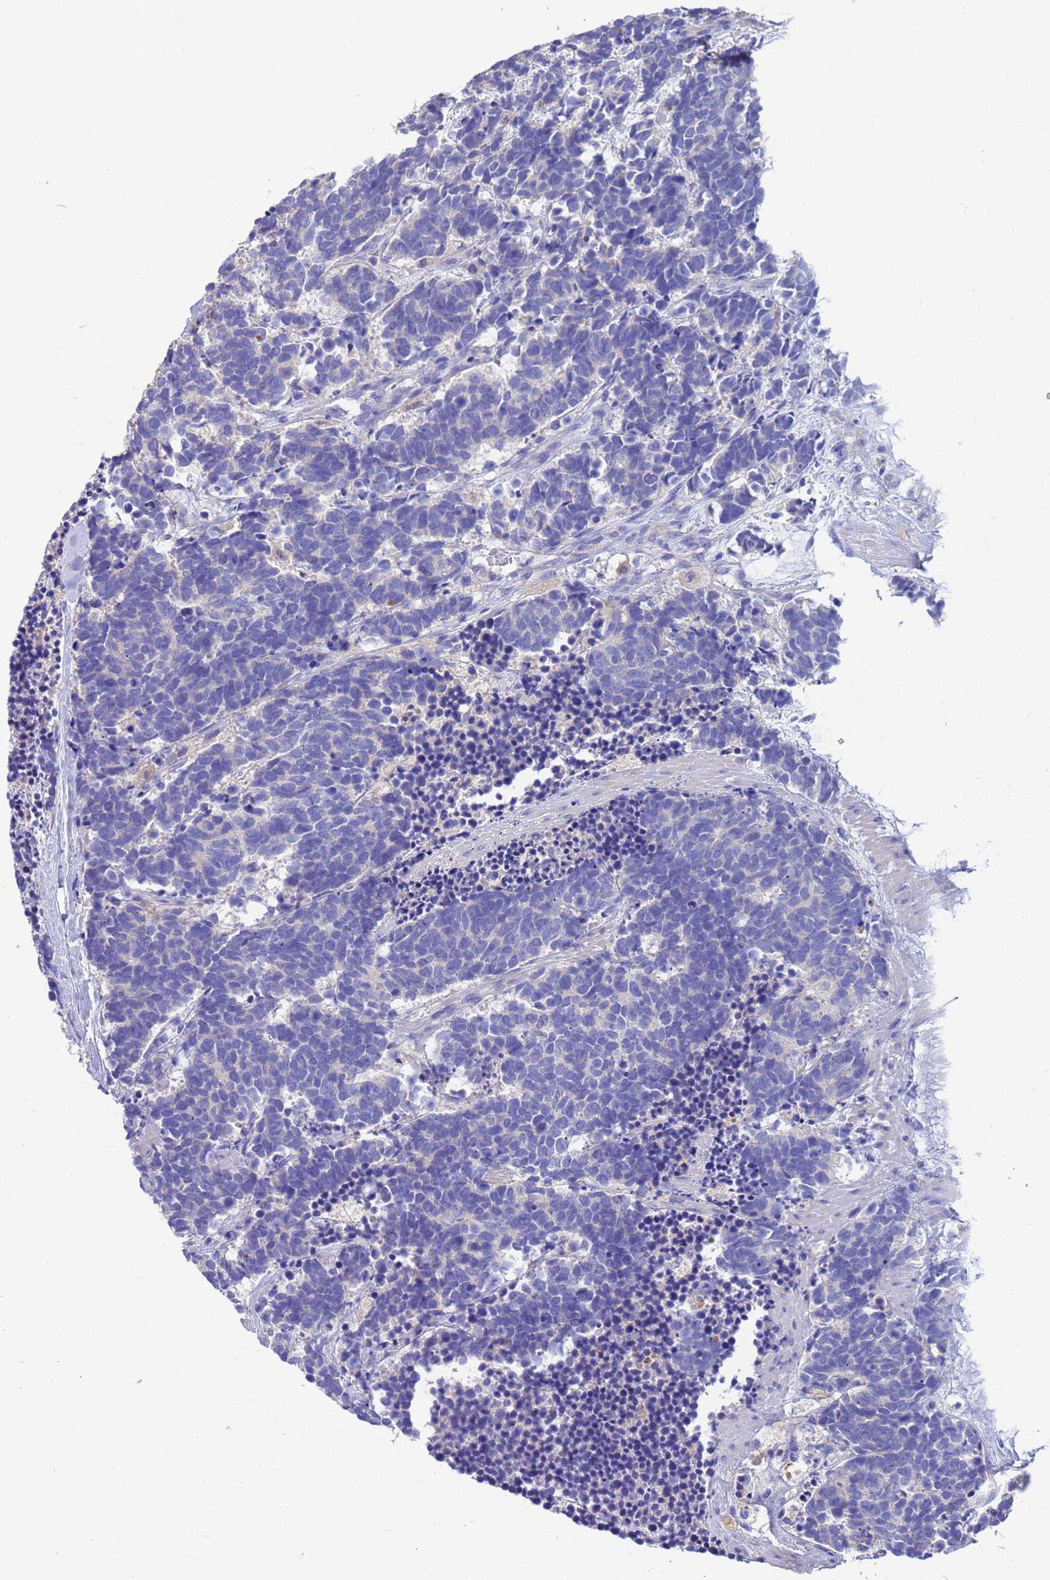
{"staining": {"intensity": "negative", "quantity": "none", "location": "none"}, "tissue": "carcinoid", "cell_type": "Tumor cells", "image_type": "cancer", "snomed": [{"axis": "morphology", "description": "Carcinoma, NOS"}, {"axis": "morphology", "description": "Carcinoid, malignant, NOS"}, {"axis": "topography", "description": "Prostate"}], "caption": "Carcinoid was stained to show a protein in brown. There is no significant staining in tumor cells.", "gene": "SRL", "patient": {"sex": "male", "age": 57}}